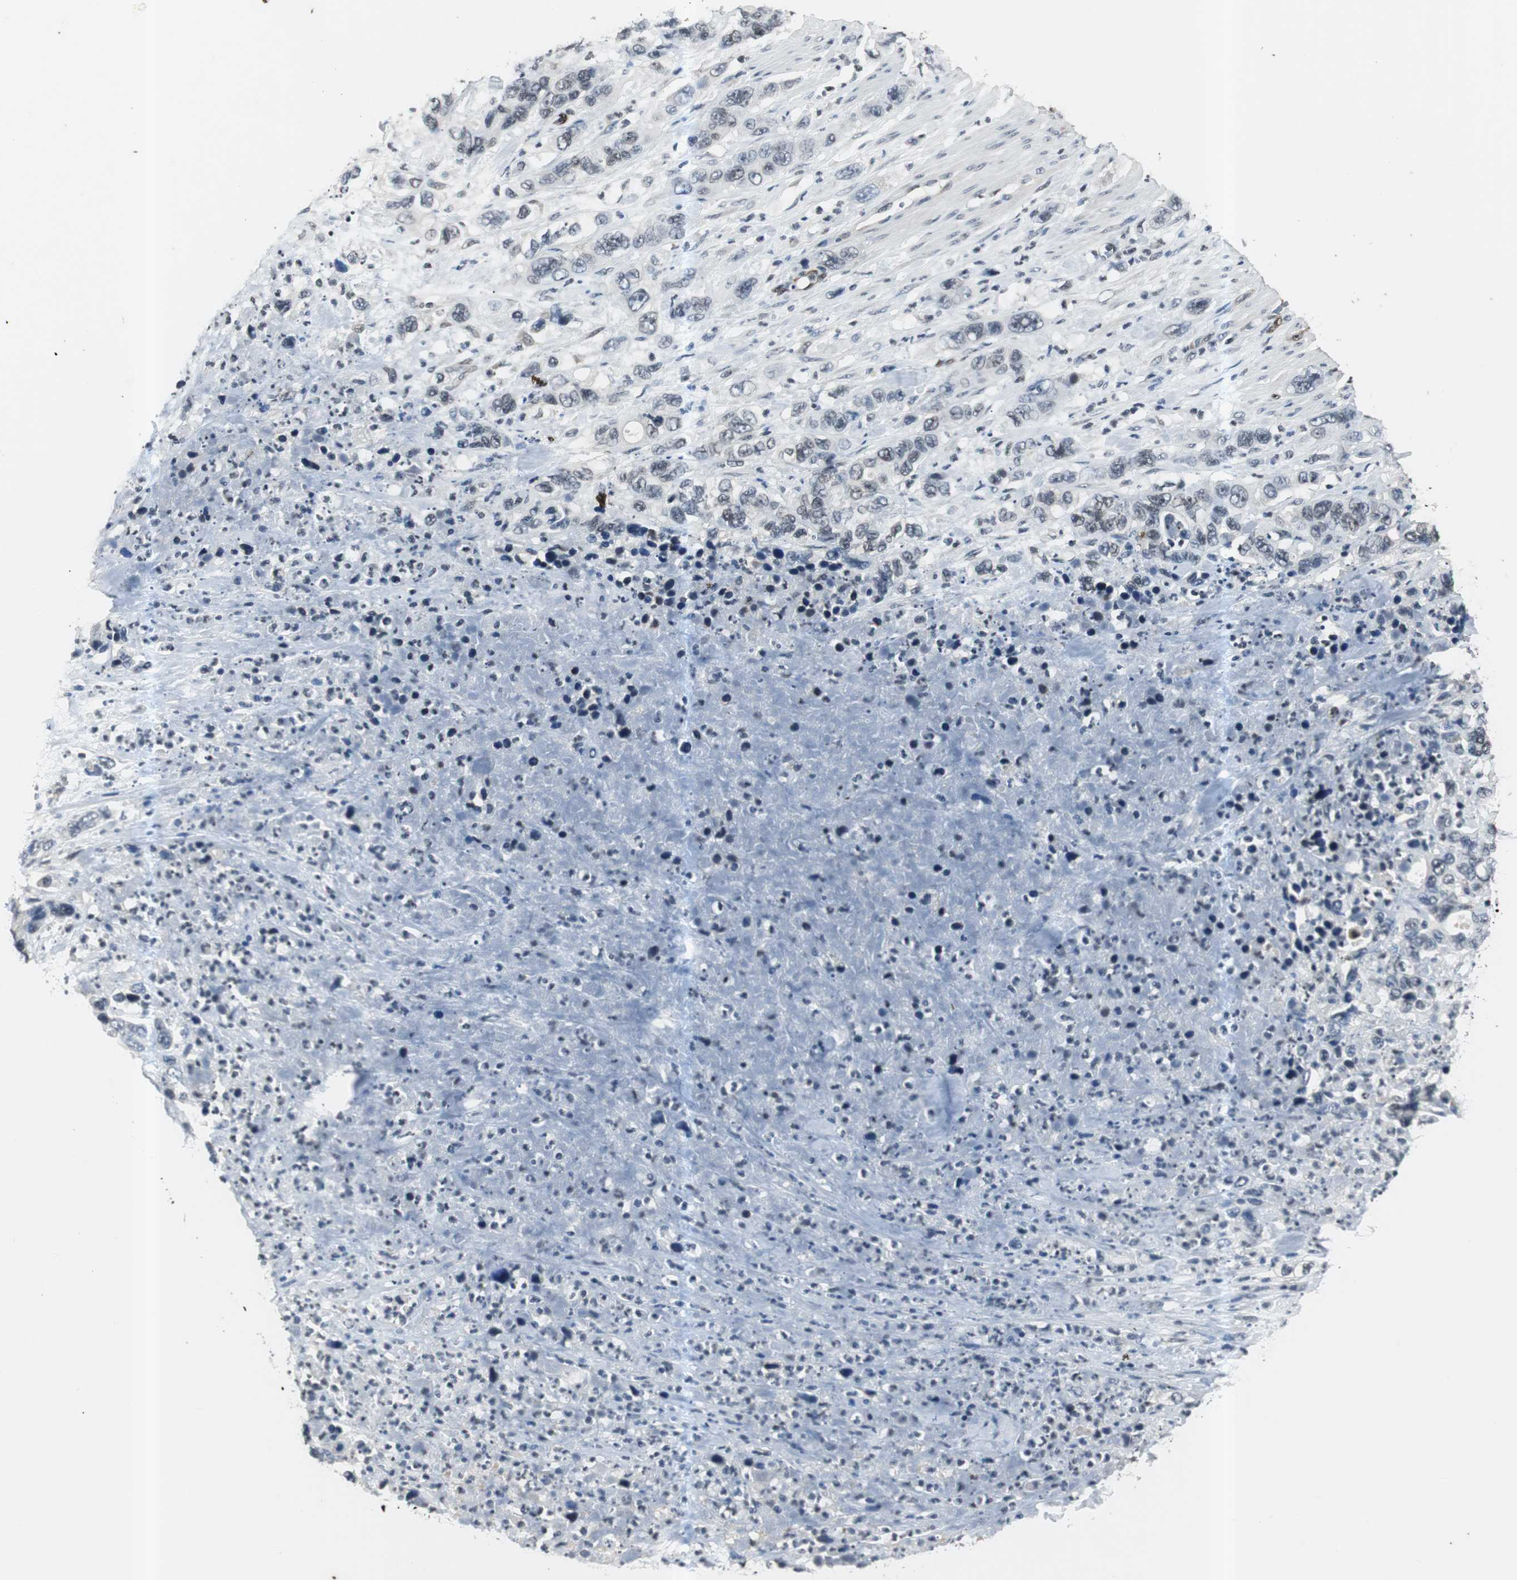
{"staining": {"intensity": "negative", "quantity": "none", "location": "none"}, "tissue": "pancreatic cancer", "cell_type": "Tumor cells", "image_type": "cancer", "snomed": [{"axis": "morphology", "description": "Adenocarcinoma, NOS"}, {"axis": "topography", "description": "Pancreas"}], "caption": "The histopathology image exhibits no significant staining in tumor cells of adenocarcinoma (pancreatic).", "gene": "SMAD1", "patient": {"sex": "female", "age": 71}}